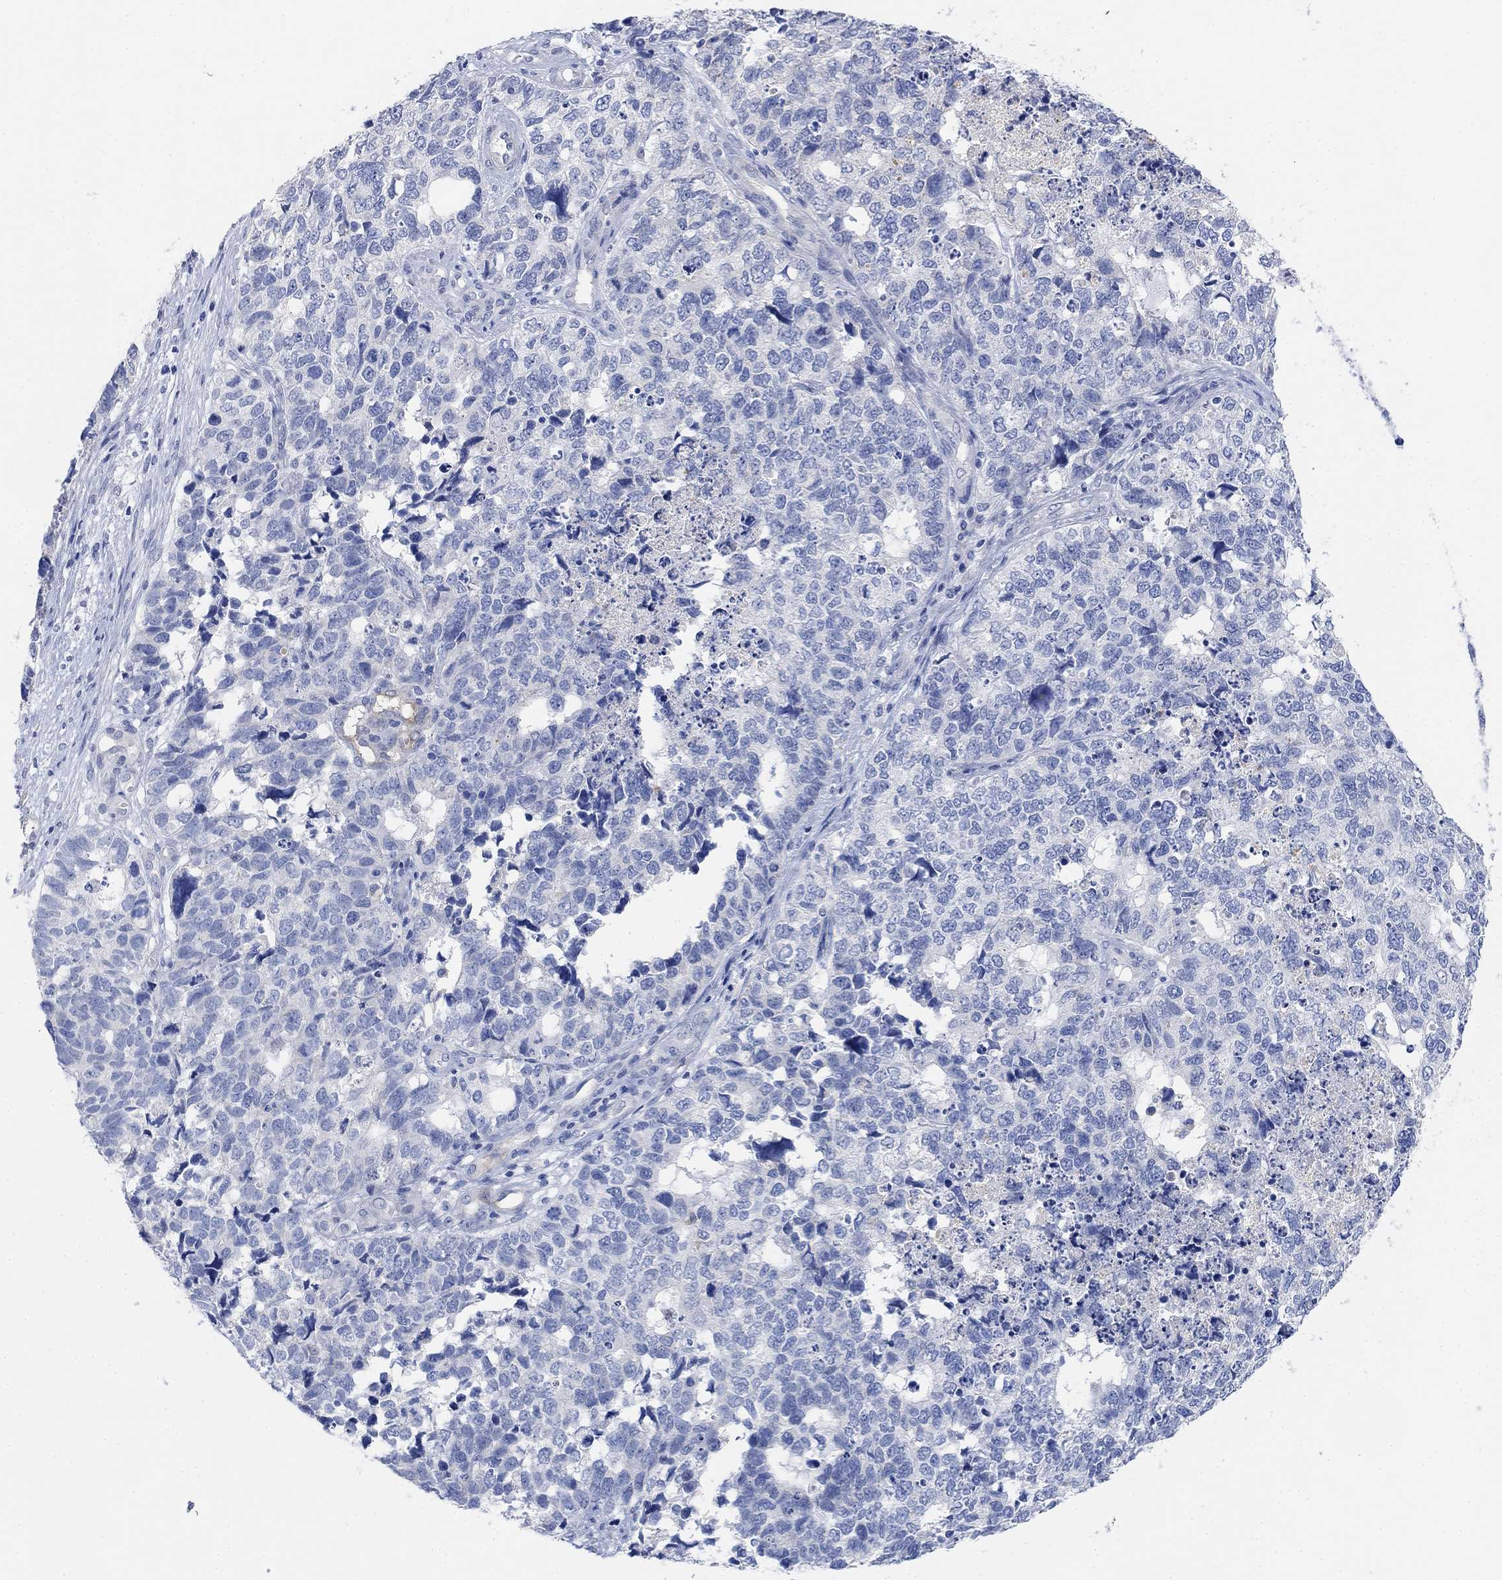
{"staining": {"intensity": "negative", "quantity": "none", "location": "none"}, "tissue": "cervical cancer", "cell_type": "Tumor cells", "image_type": "cancer", "snomed": [{"axis": "morphology", "description": "Squamous cell carcinoma, NOS"}, {"axis": "topography", "description": "Cervix"}], "caption": "DAB (3,3'-diaminobenzidine) immunohistochemical staining of human squamous cell carcinoma (cervical) displays no significant expression in tumor cells. Nuclei are stained in blue.", "gene": "VAT1L", "patient": {"sex": "female", "age": 63}}